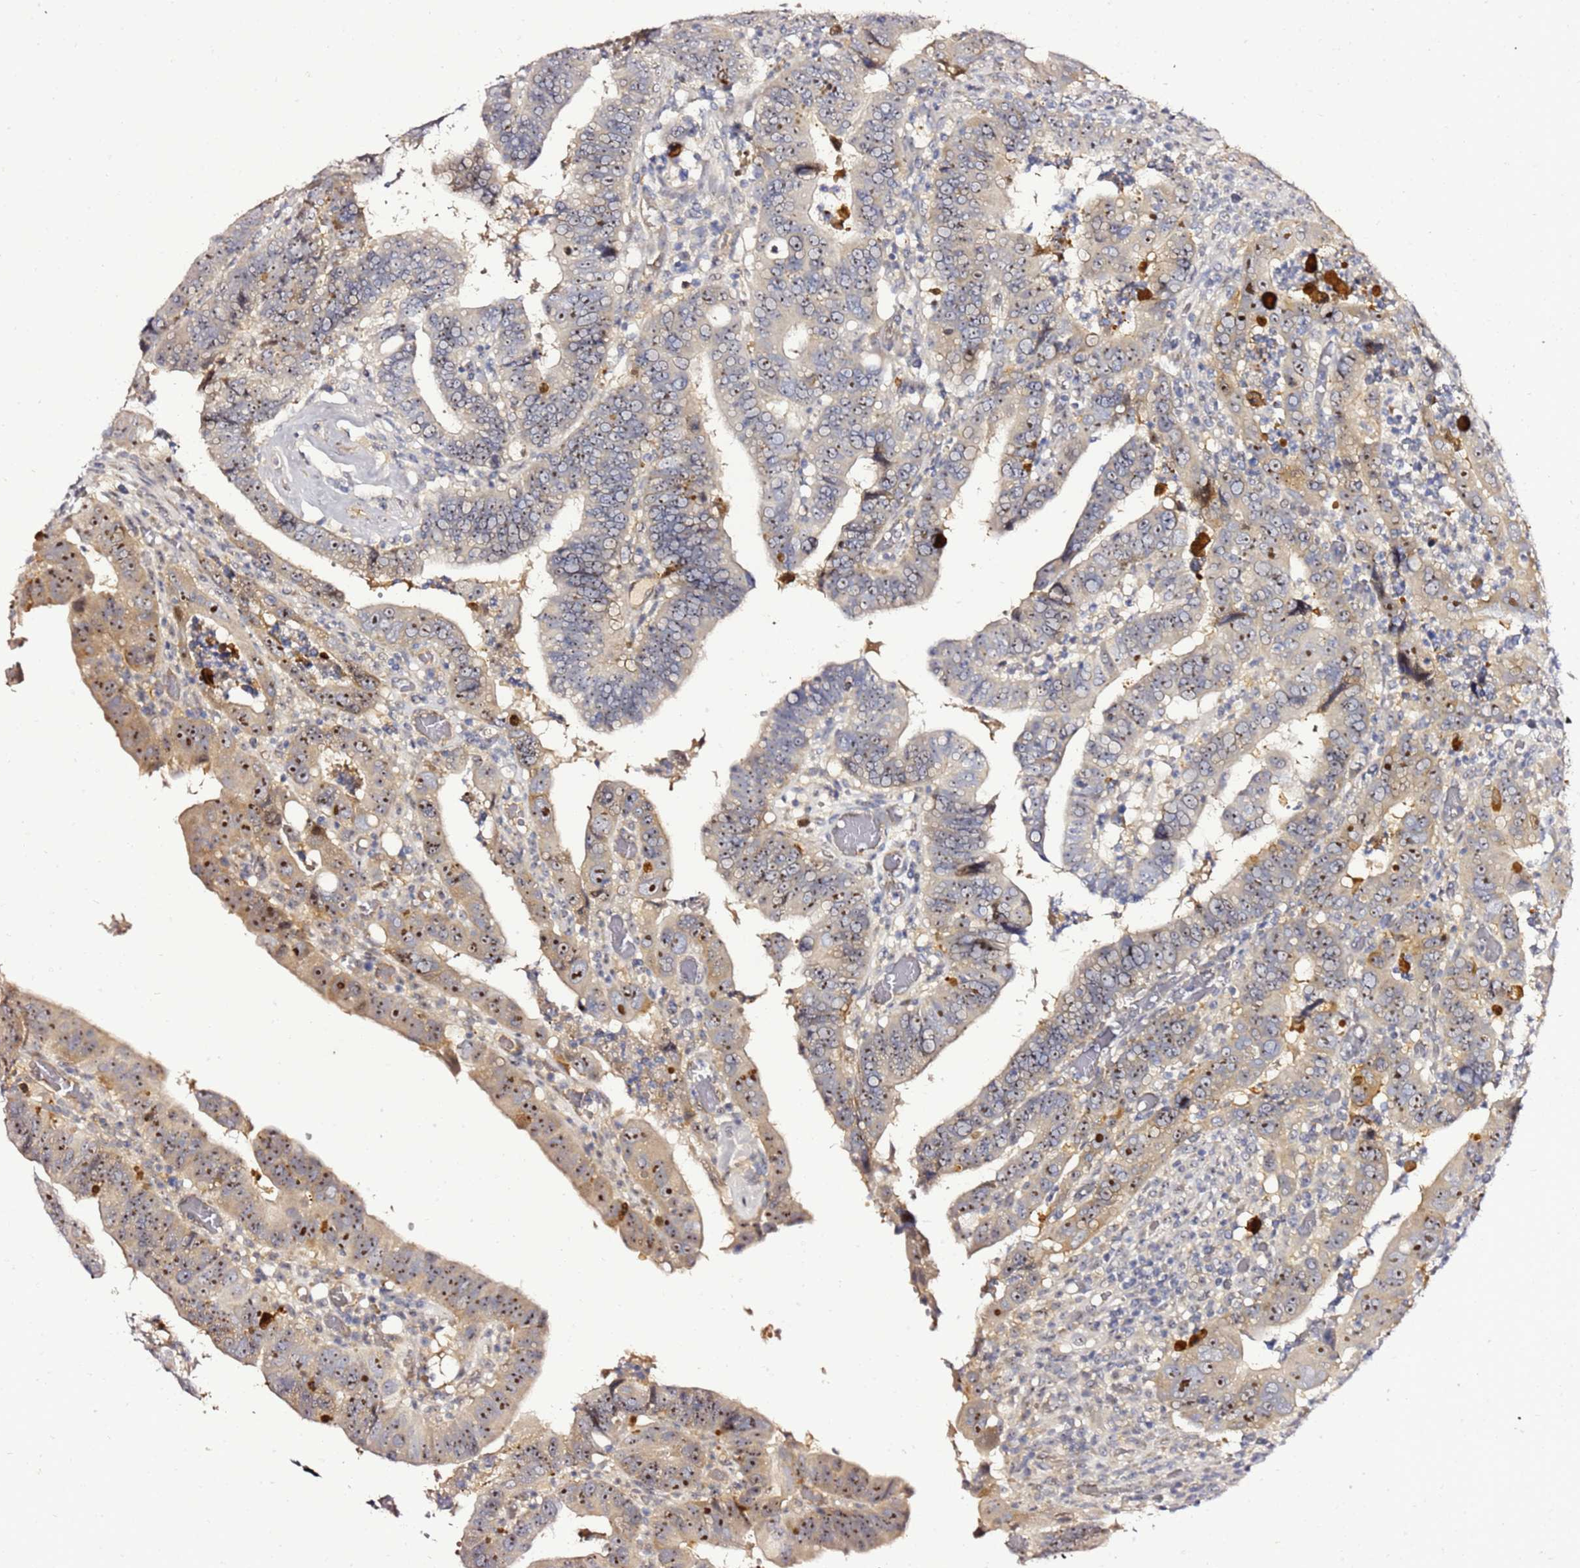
{"staining": {"intensity": "negative", "quantity": "none", "location": "none"}, "tissue": "colorectal cancer", "cell_type": "Tumor cells", "image_type": "cancer", "snomed": [{"axis": "morphology", "description": "Normal tissue, NOS"}, {"axis": "morphology", "description": "Adenocarcinoma, NOS"}, {"axis": "topography", "description": "Rectum"}], "caption": "IHC histopathology image of neoplastic tissue: human colorectal adenocarcinoma stained with DAB displays no significant protein positivity in tumor cells. (DAB (3,3'-diaminobenzidine) immunohistochemistry (IHC) visualized using brightfield microscopy, high magnification).", "gene": "NOL8", "patient": {"sex": "female", "age": 65}}